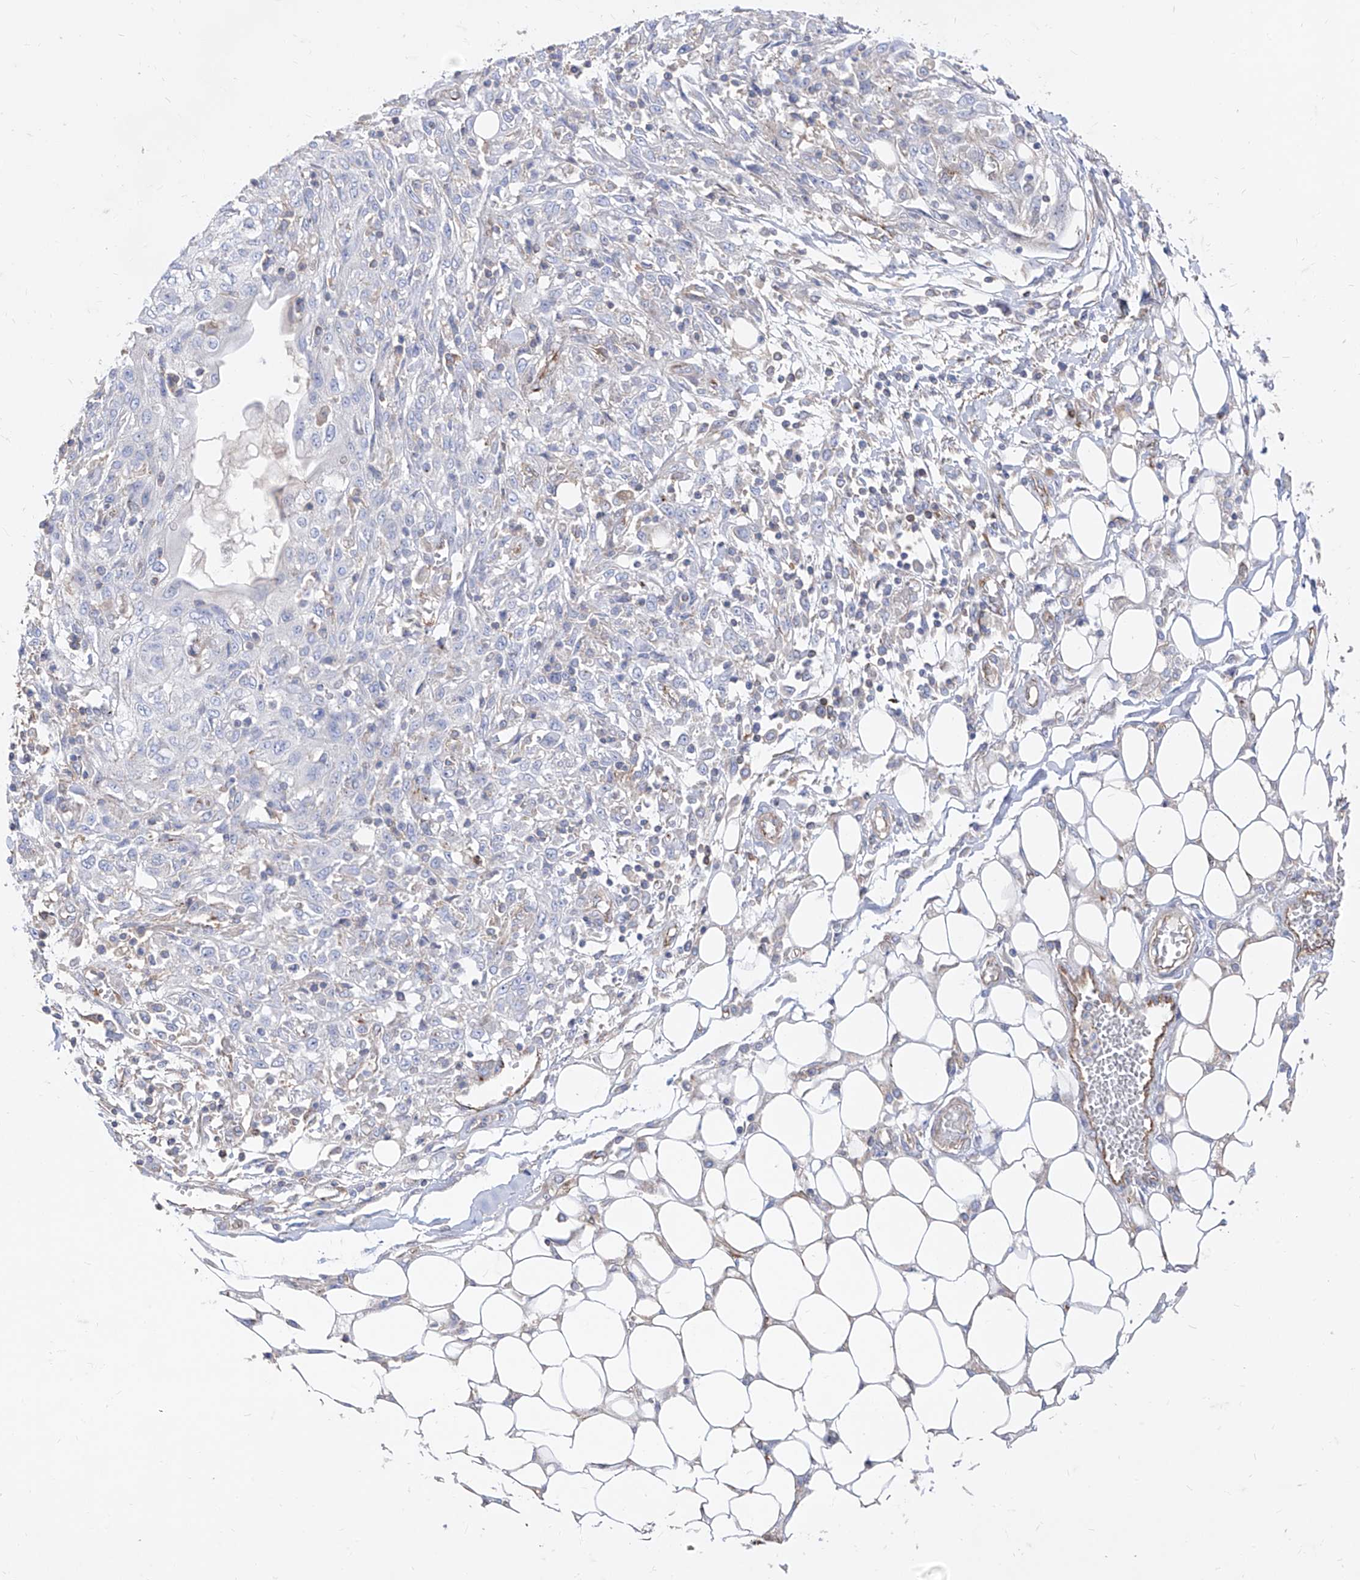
{"staining": {"intensity": "negative", "quantity": "none", "location": "none"}, "tissue": "skin cancer", "cell_type": "Tumor cells", "image_type": "cancer", "snomed": [{"axis": "morphology", "description": "Squamous cell carcinoma, NOS"}, {"axis": "morphology", "description": "Squamous cell carcinoma, metastatic, NOS"}, {"axis": "topography", "description": "Skin"}, {"axis": "topography", "description": "Lymph node"}], "caption": "Tumor cells show no significant positivity in skin squamous cell carcinoma.", "gene": "C1orf74", "patient": {"sex": "male", "age": 75}}